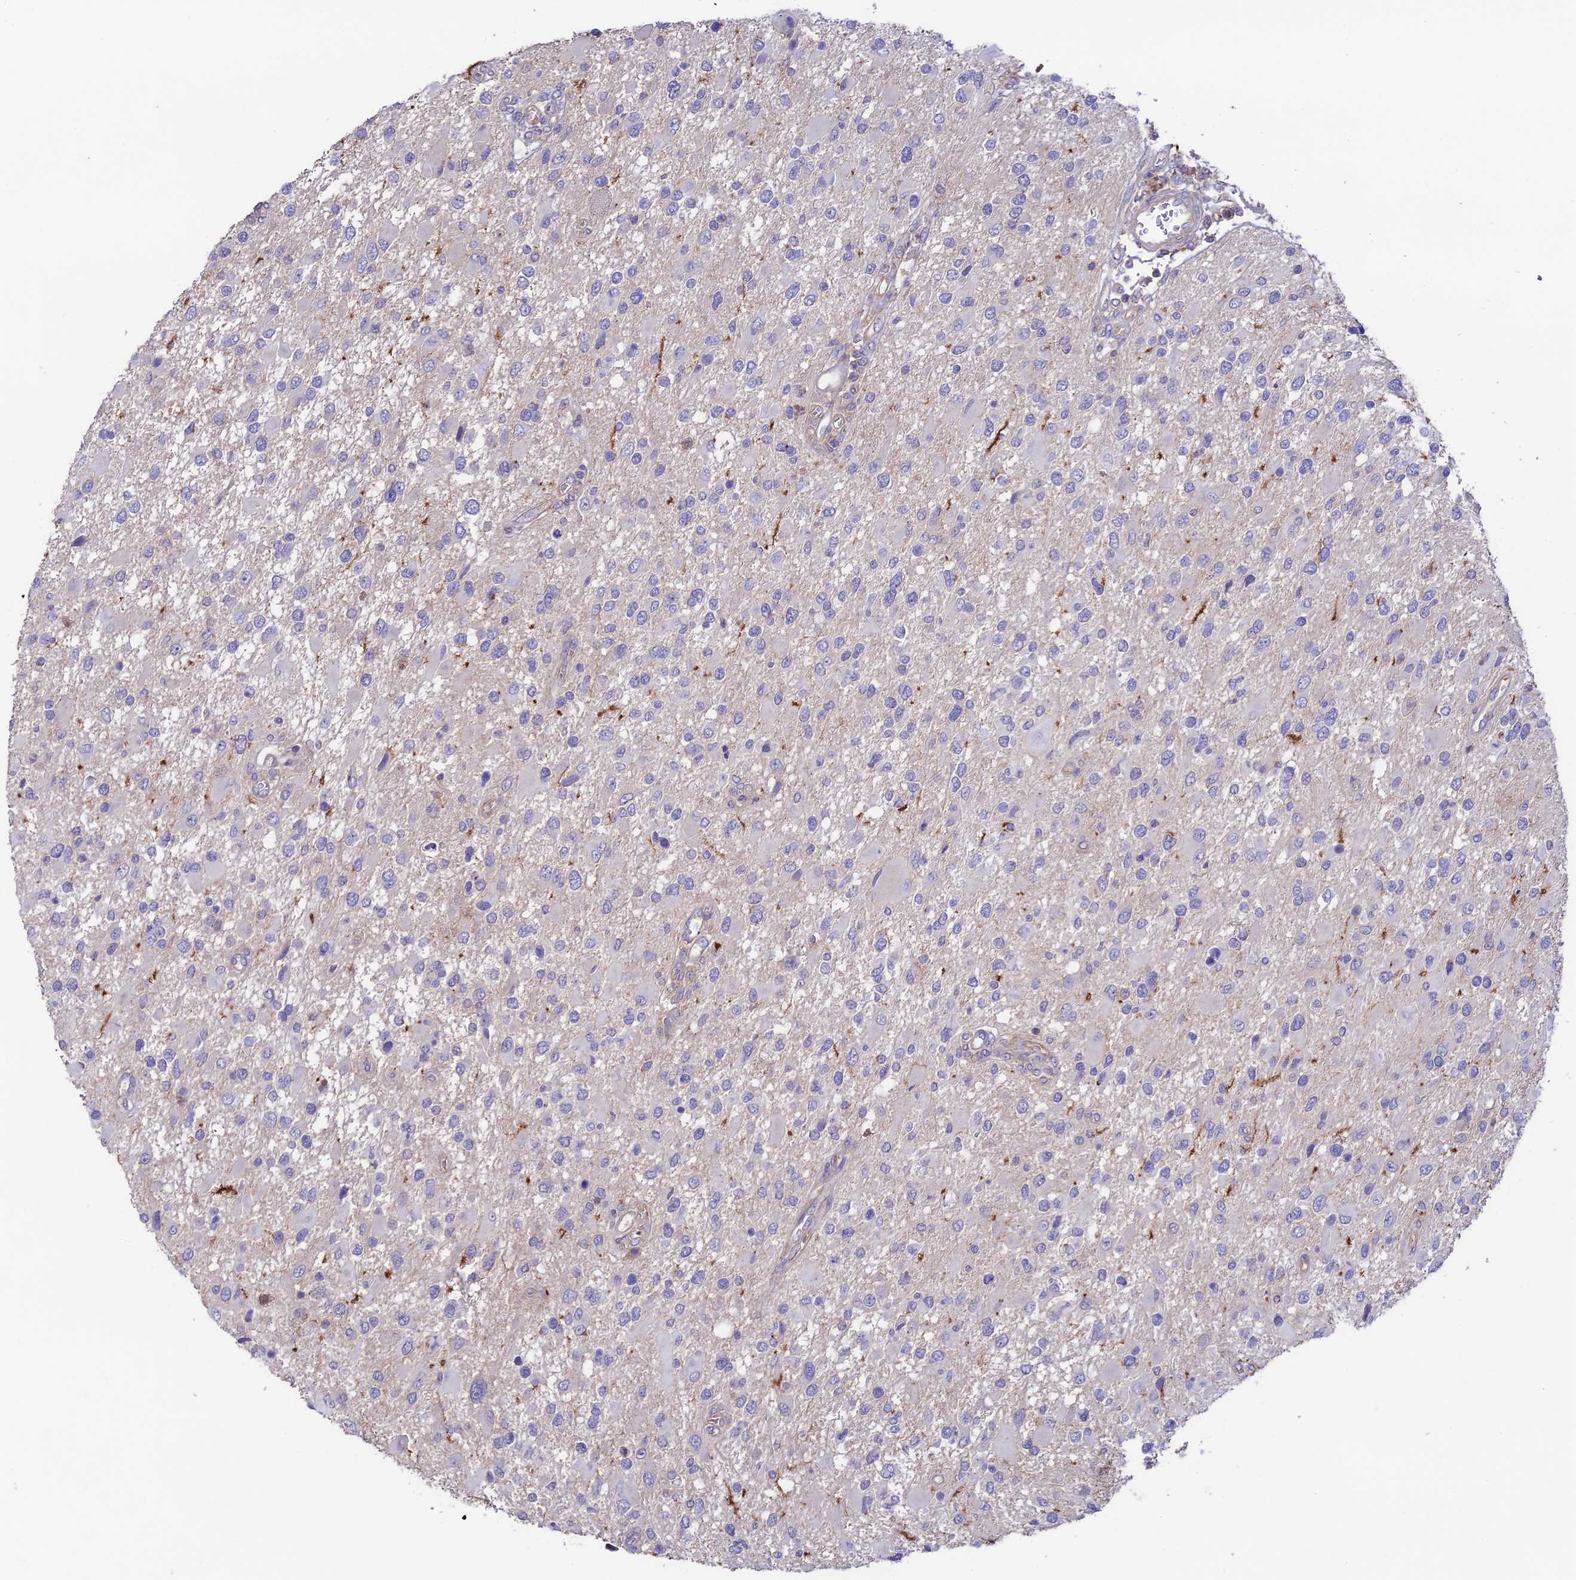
{"staining": {"intensity": "negative", "quantity": "none", "location": "none"}, "tissue": "glioma", "cell_type": "Tumor cells", "image_type": "cancer", "snomed": [{"axis": "morphology", "description": "Glioma, malignant, High grade"}, {"axis": "topography", "description": "Brain"}], "caption": "Malignant glioma (high-grade) stained for a protein using immunohistochemistry (IHC) reveals no positivity tumor cells.", "gene": "BRME1", "patient": {"sex": "male", "age": 53}}